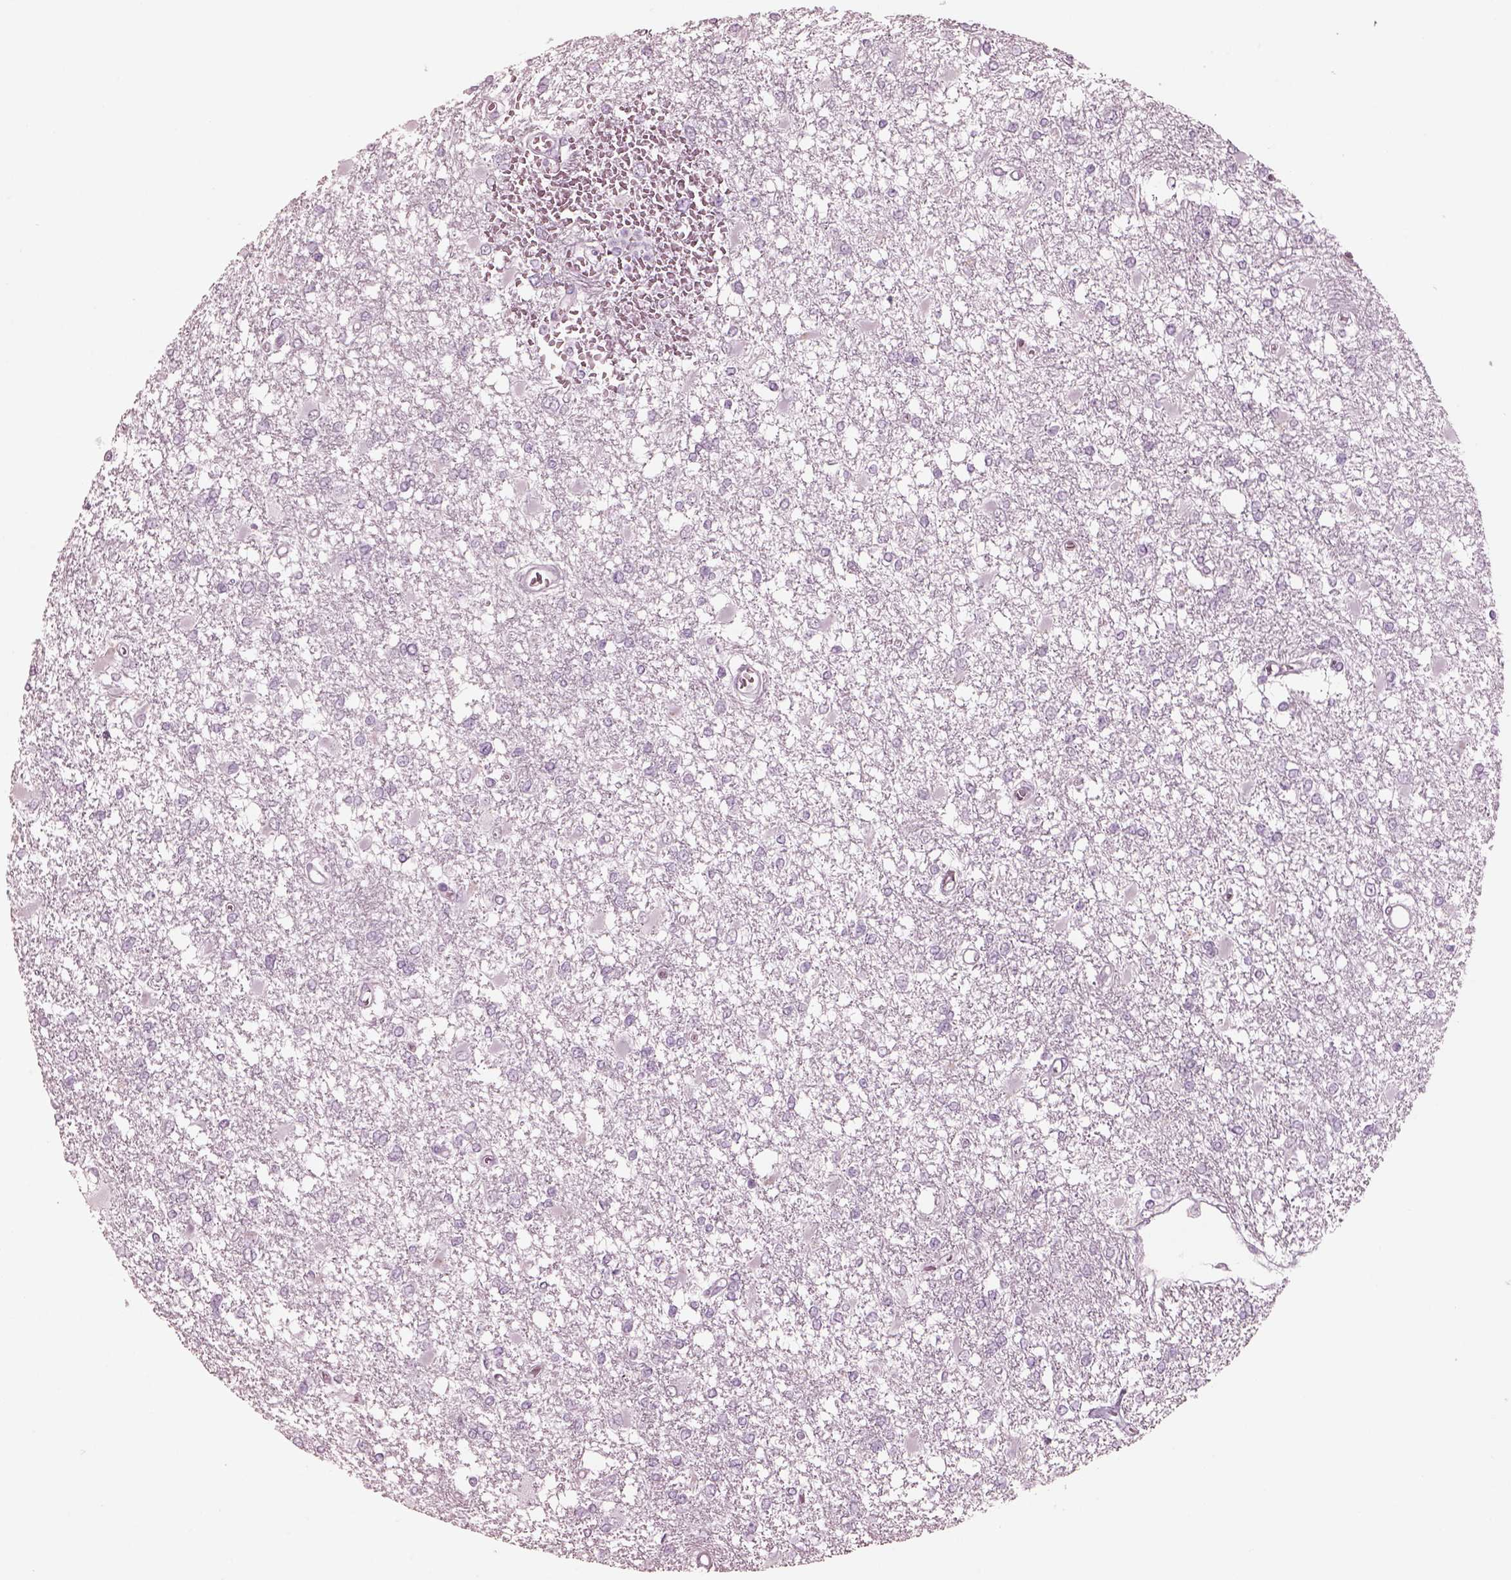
{"staining": {"intensity": "negative", "quantity": "none", "location": "none"}, "tissue": "glioma", "cell_type": "Tumor cells", "image_type": "cancer", "snomed": [{"axis": "morphology", "description": "Glioma, malignant, High grade"}, {"axis": "topography", "description": "Cerebral cortex"}], "caption": "The histopathology image reveals no significant positivity in tumor cells of high-grade glioma (malignant). The staining is performed using DAB brown chromogen with nuclei counter-stained in using hematoxylin.", "gene": "KRTAP24-1", "patient": {"sex": "male", "age": 79}}